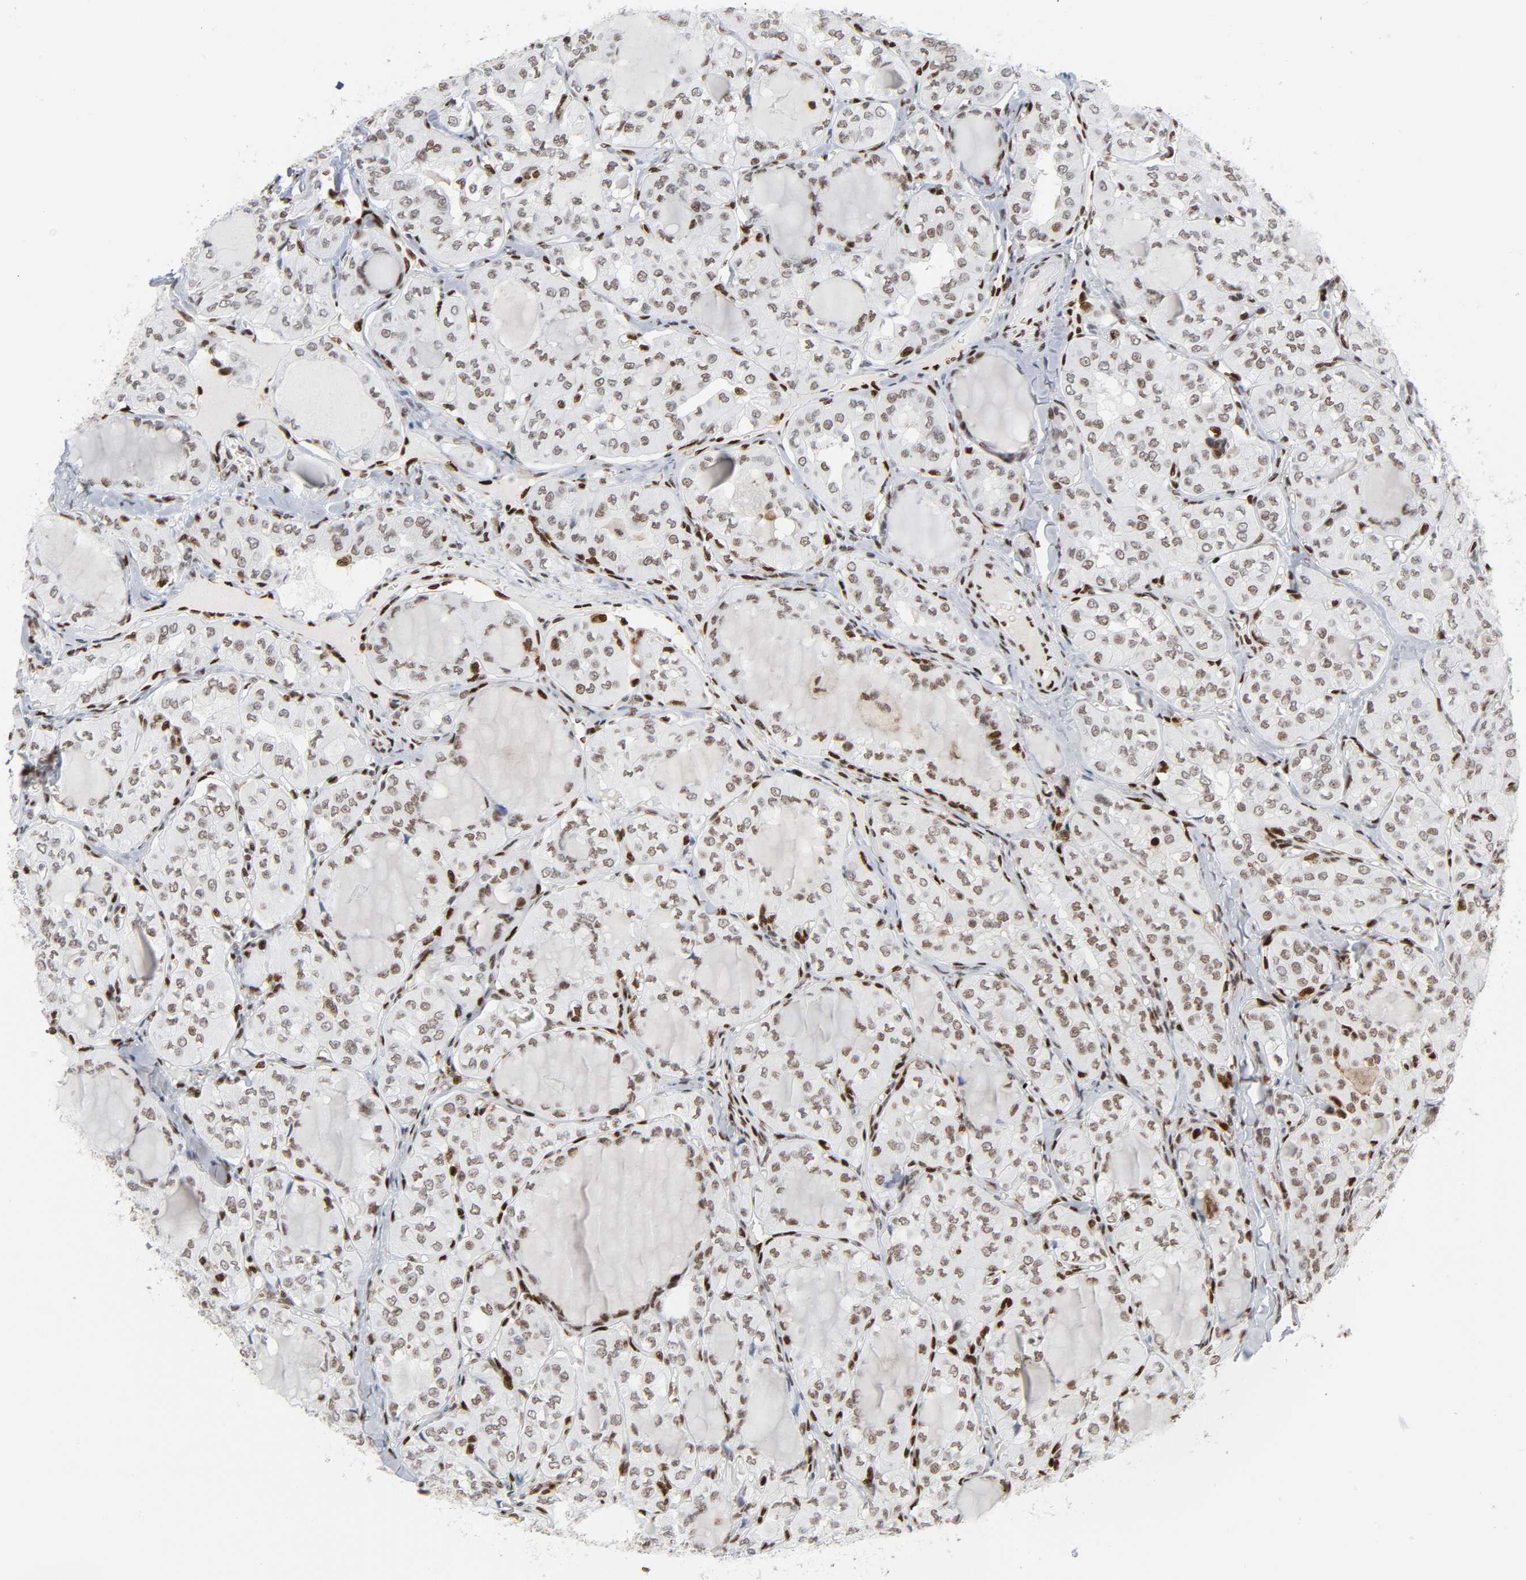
{"staining": {"intensity": "moderate", "quantity": "25%-75%", "location": "nuclear"}, "tissue": "thyroid cancer", "cell_type": "Tumor cells", "image_type": "cancer", "snomed": [{"axis": "morphology", "description": "Papillary adenocarcinoma, NOS"}, {"axis": "topography", "description": "Thyroid gland"}], "caption": "The image shows staining of thyroid cancer (papillary adenocarcinoma), revealing moderate nuclear protein positivity (brown color) within tumor cells.", "gene": "WAS", "patient": {"sex": "male", "age": 20}}